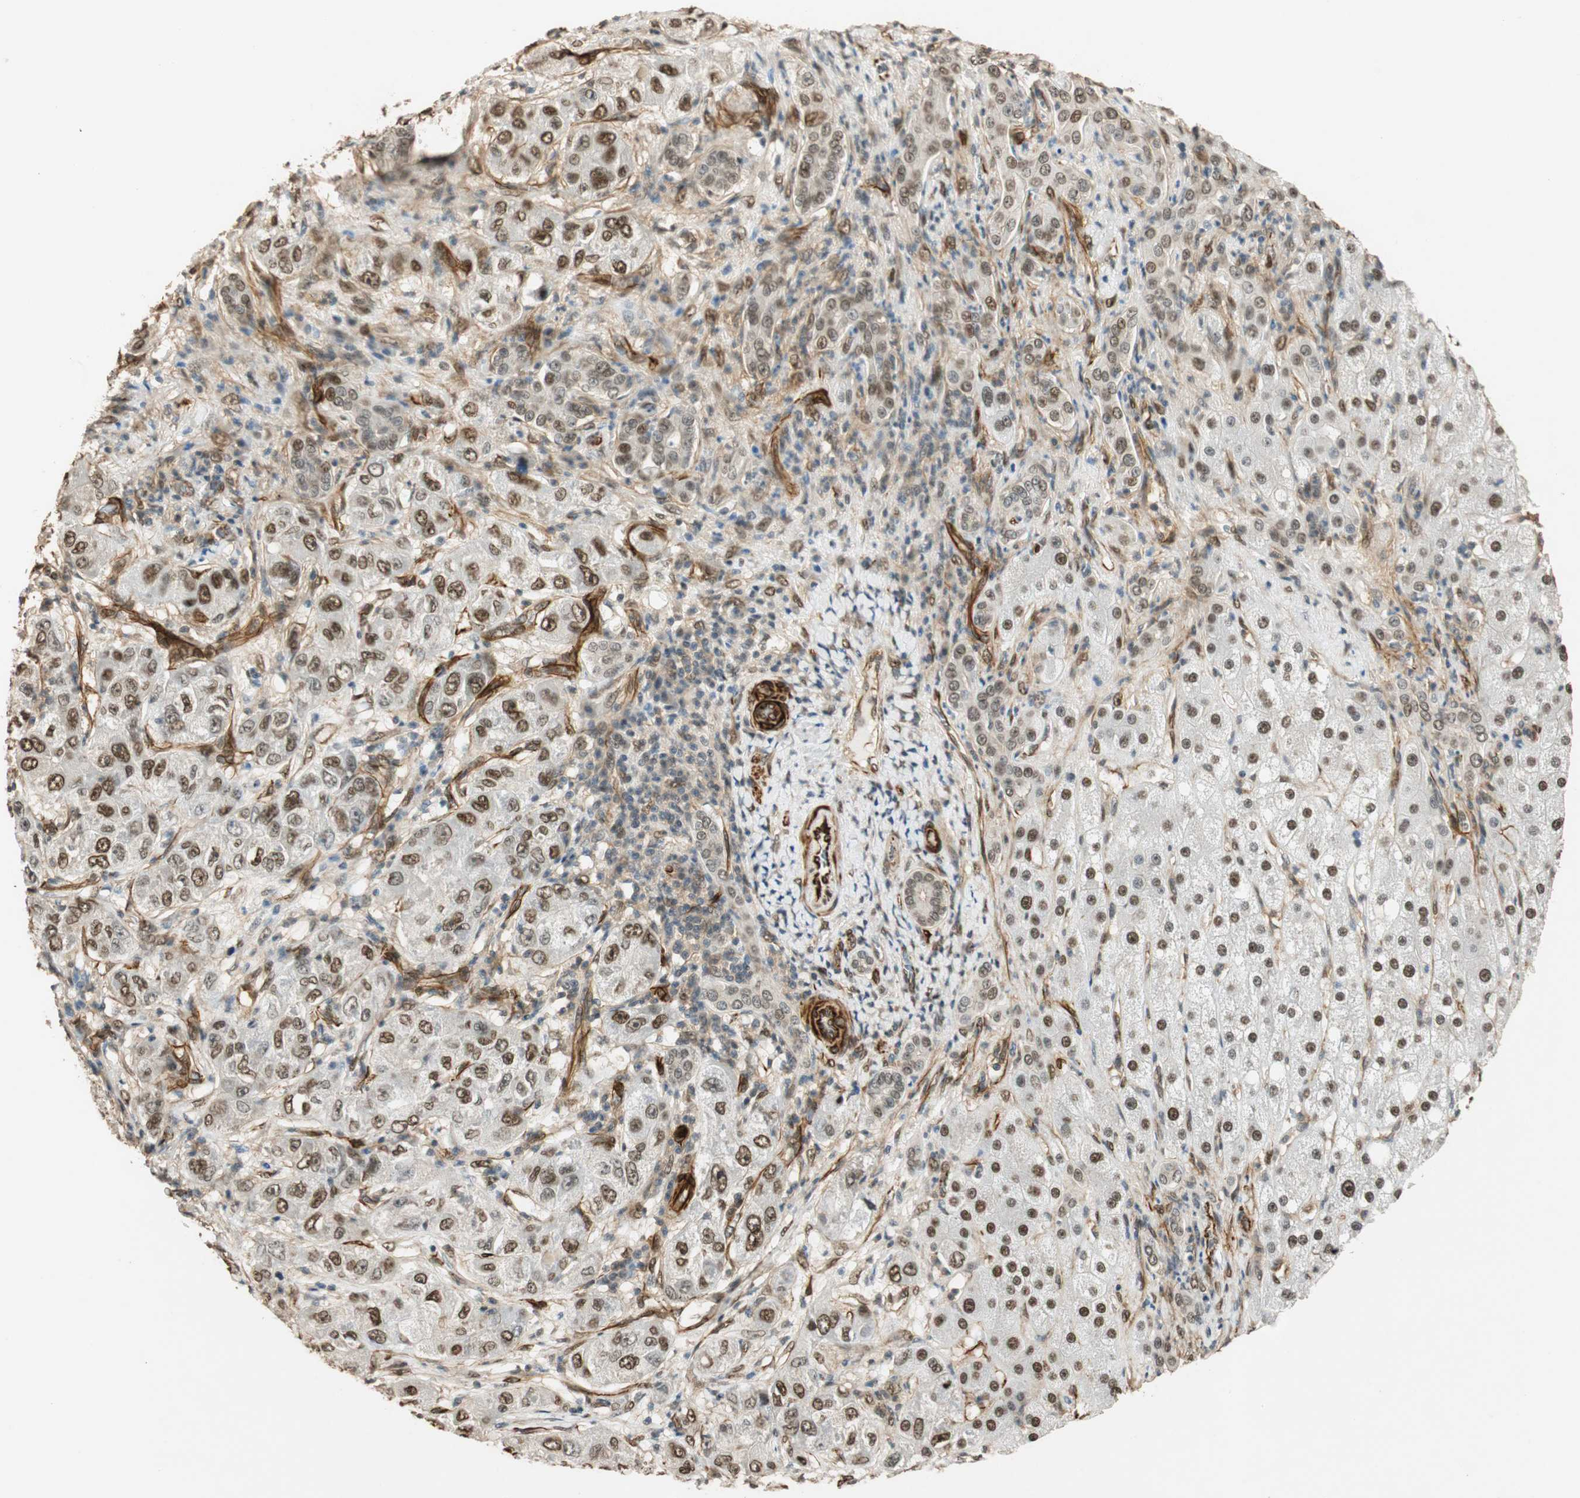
{"staining": {"intensity": "weak", "quantity": ">75%", "location": "nuclear"}, "tissue": "liver cancer", "cell_type": "Tumor cells", "image_type": "cancer", "snomed": [{"axis": "morphology", "description": "Carcinoma, Hepatocellular, NOS"}, {"axis": "topography", "description": "Liver"}], "caption": "IHC histopathology image of liver cancer (hepatocellular carcinoma) stained for a protein (brown), which shows low levels of weak nuclear expression in about >75% of tumor cells.", "gene": "NES", "patient": {"sex": "male", "age": 80}}